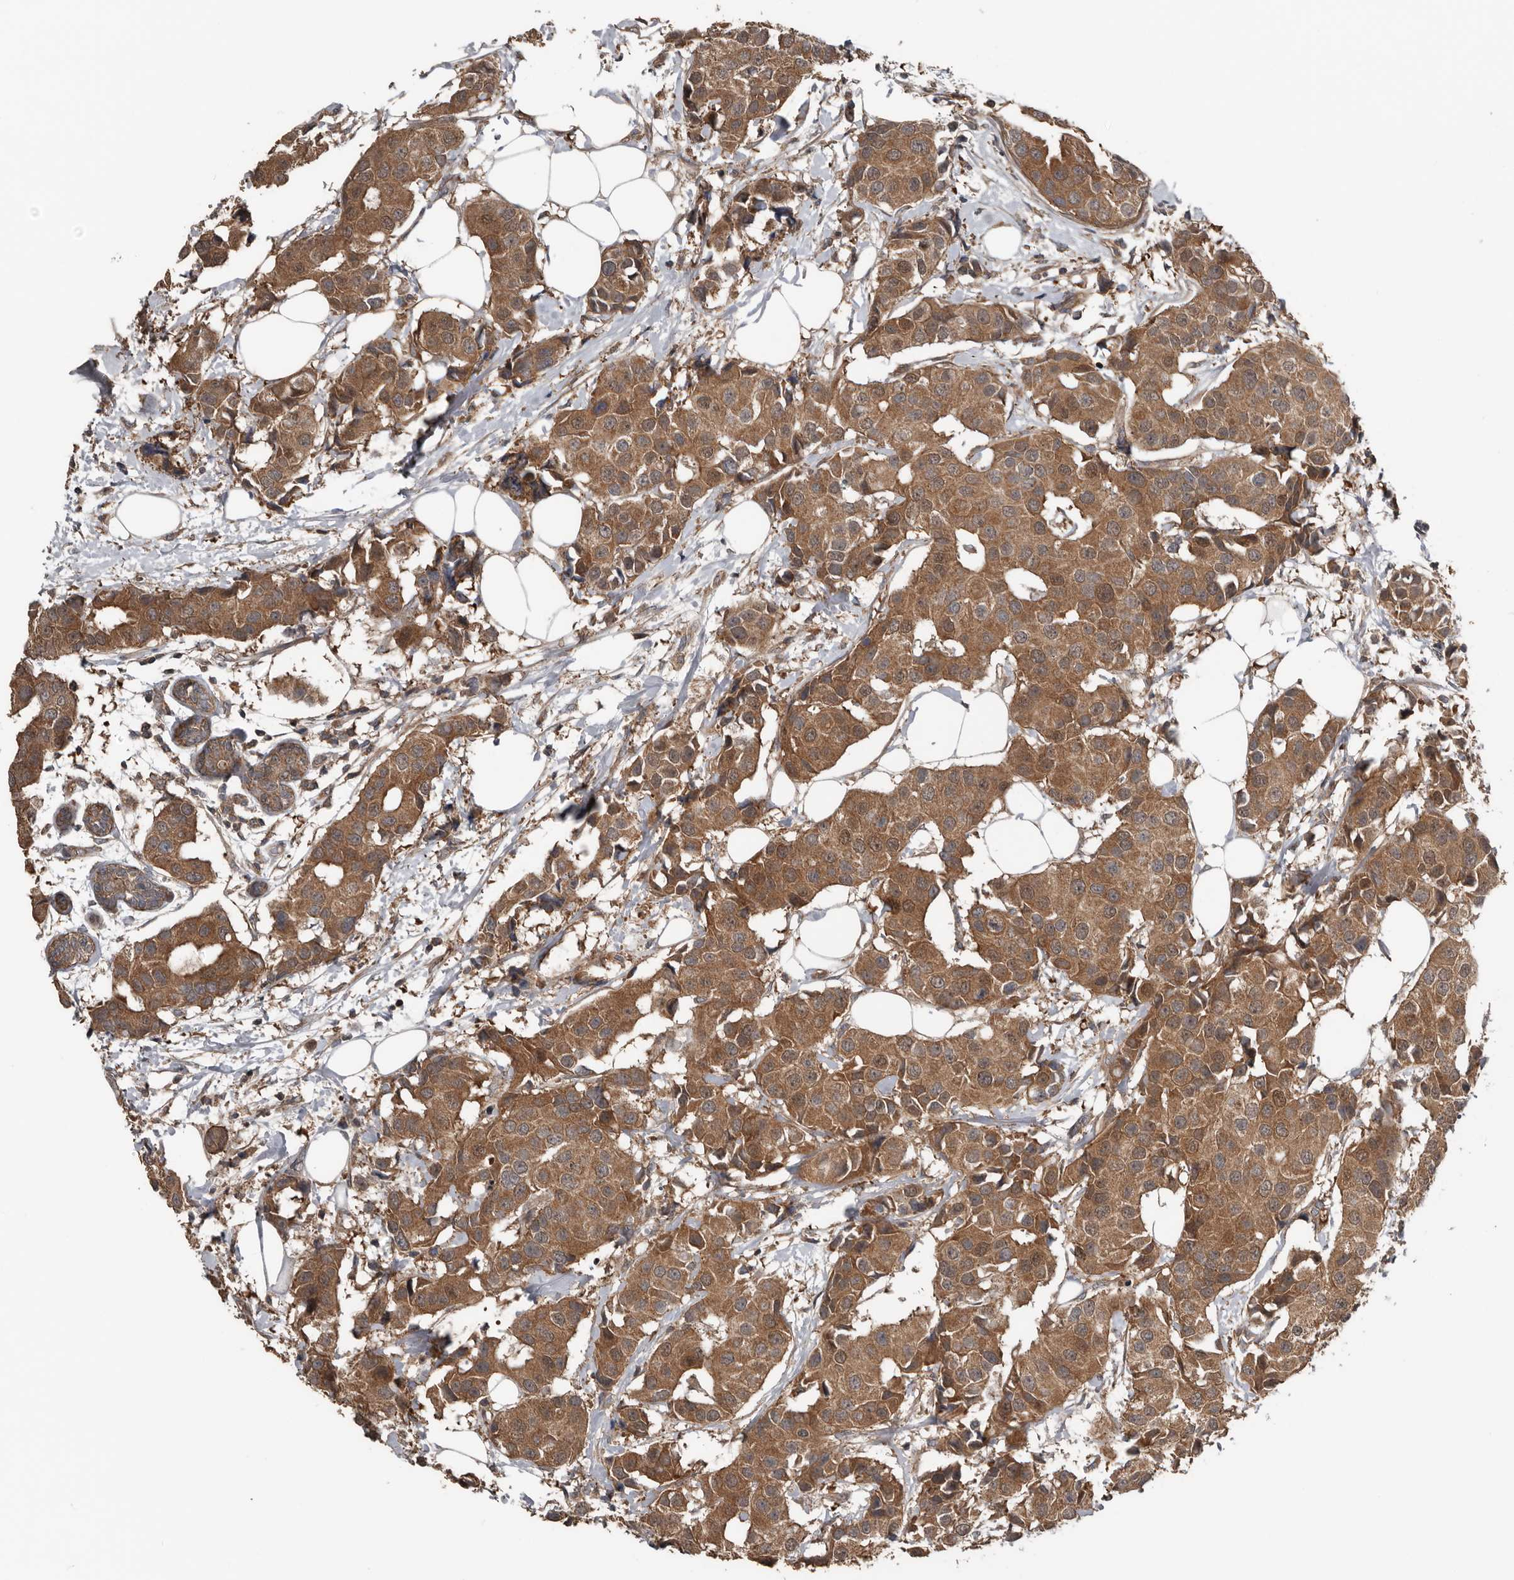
{"staining": {"intensity": "strong", "quantity": ">75%", "location": "cytoplasmic/membranous"}, "tissue": "breast cancer", "cell_type": "Tumor cells", "image_type": "cancer", "snomed": [{"axis": "morphology", "description": "Normal tissue, NOS"}, {"axis": "morphology", "description": "Duct carcinoma"}, {"axis": "topography", "description": "Breast"}], "caption": "Strong cytoplasmic/membranous positivity for a protein is present in about >75% of tumor cells of breast cancer (invasive ductal carcinoma) using immunohistochemistry.", "gene": "DNAJB4", "patient": {"sex": "female", "age": 39}}